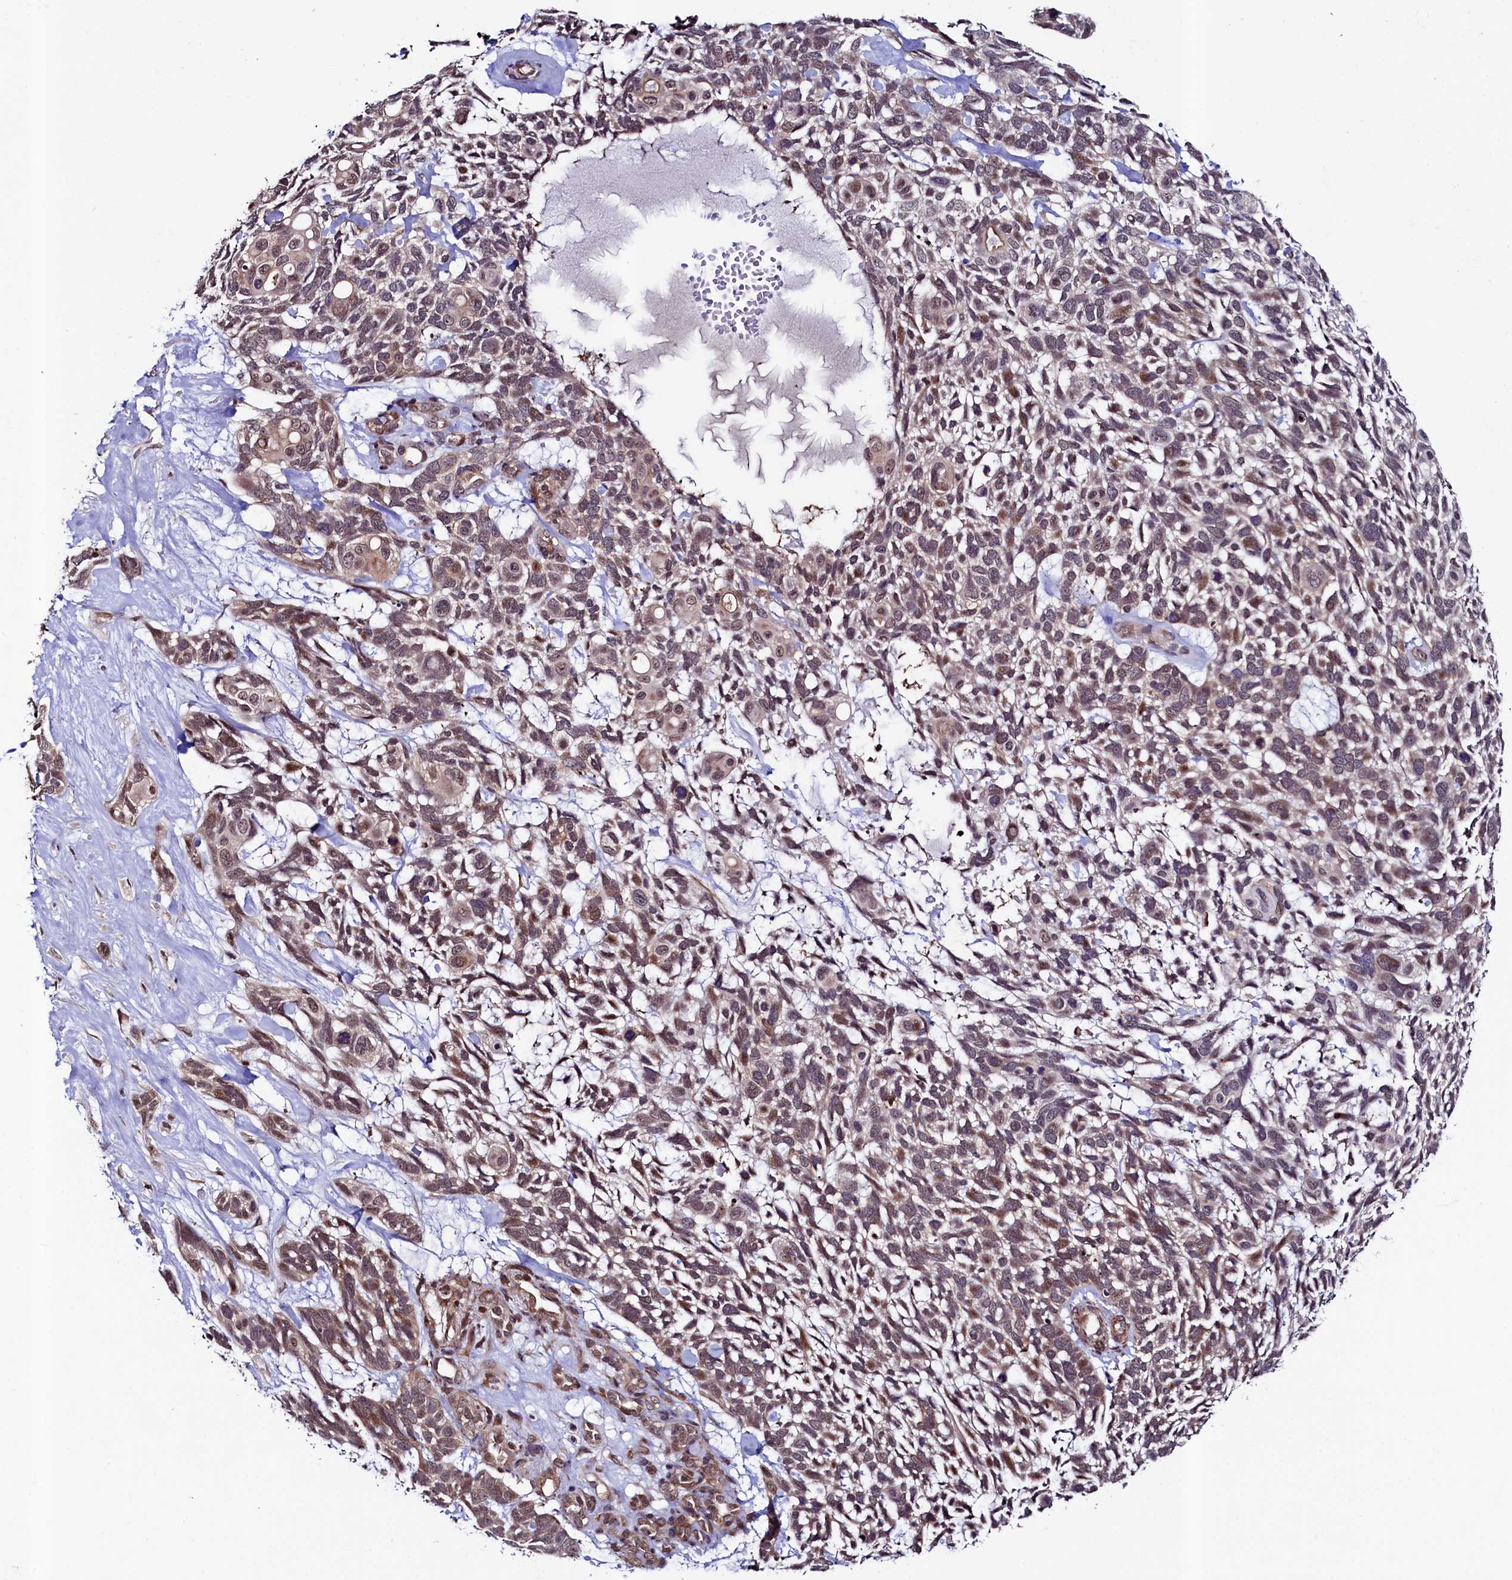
{"staining": {"intensity": "weak", "quantity": ">75%", "location": "cytoplasmic/membranous,nuclear"}, "tissue": "skin cancer", "cell_type": "Tumor cells", "image_type": "cancer", "snomed": [{"axis": "morphology", "description": "Basal cell carcinoma"}, {"axis": "topography", "description": "Skin"}], "caption": "This photomicrograph demonstrates immunohistochemistry (IHC) staining of human skin cancer, with low weak cytoplasmic/membranous and nuclear expression in approximately >75% of tumor cells.", "gene": "LEO1", "patient": {"sex": "male", "age": 88}}